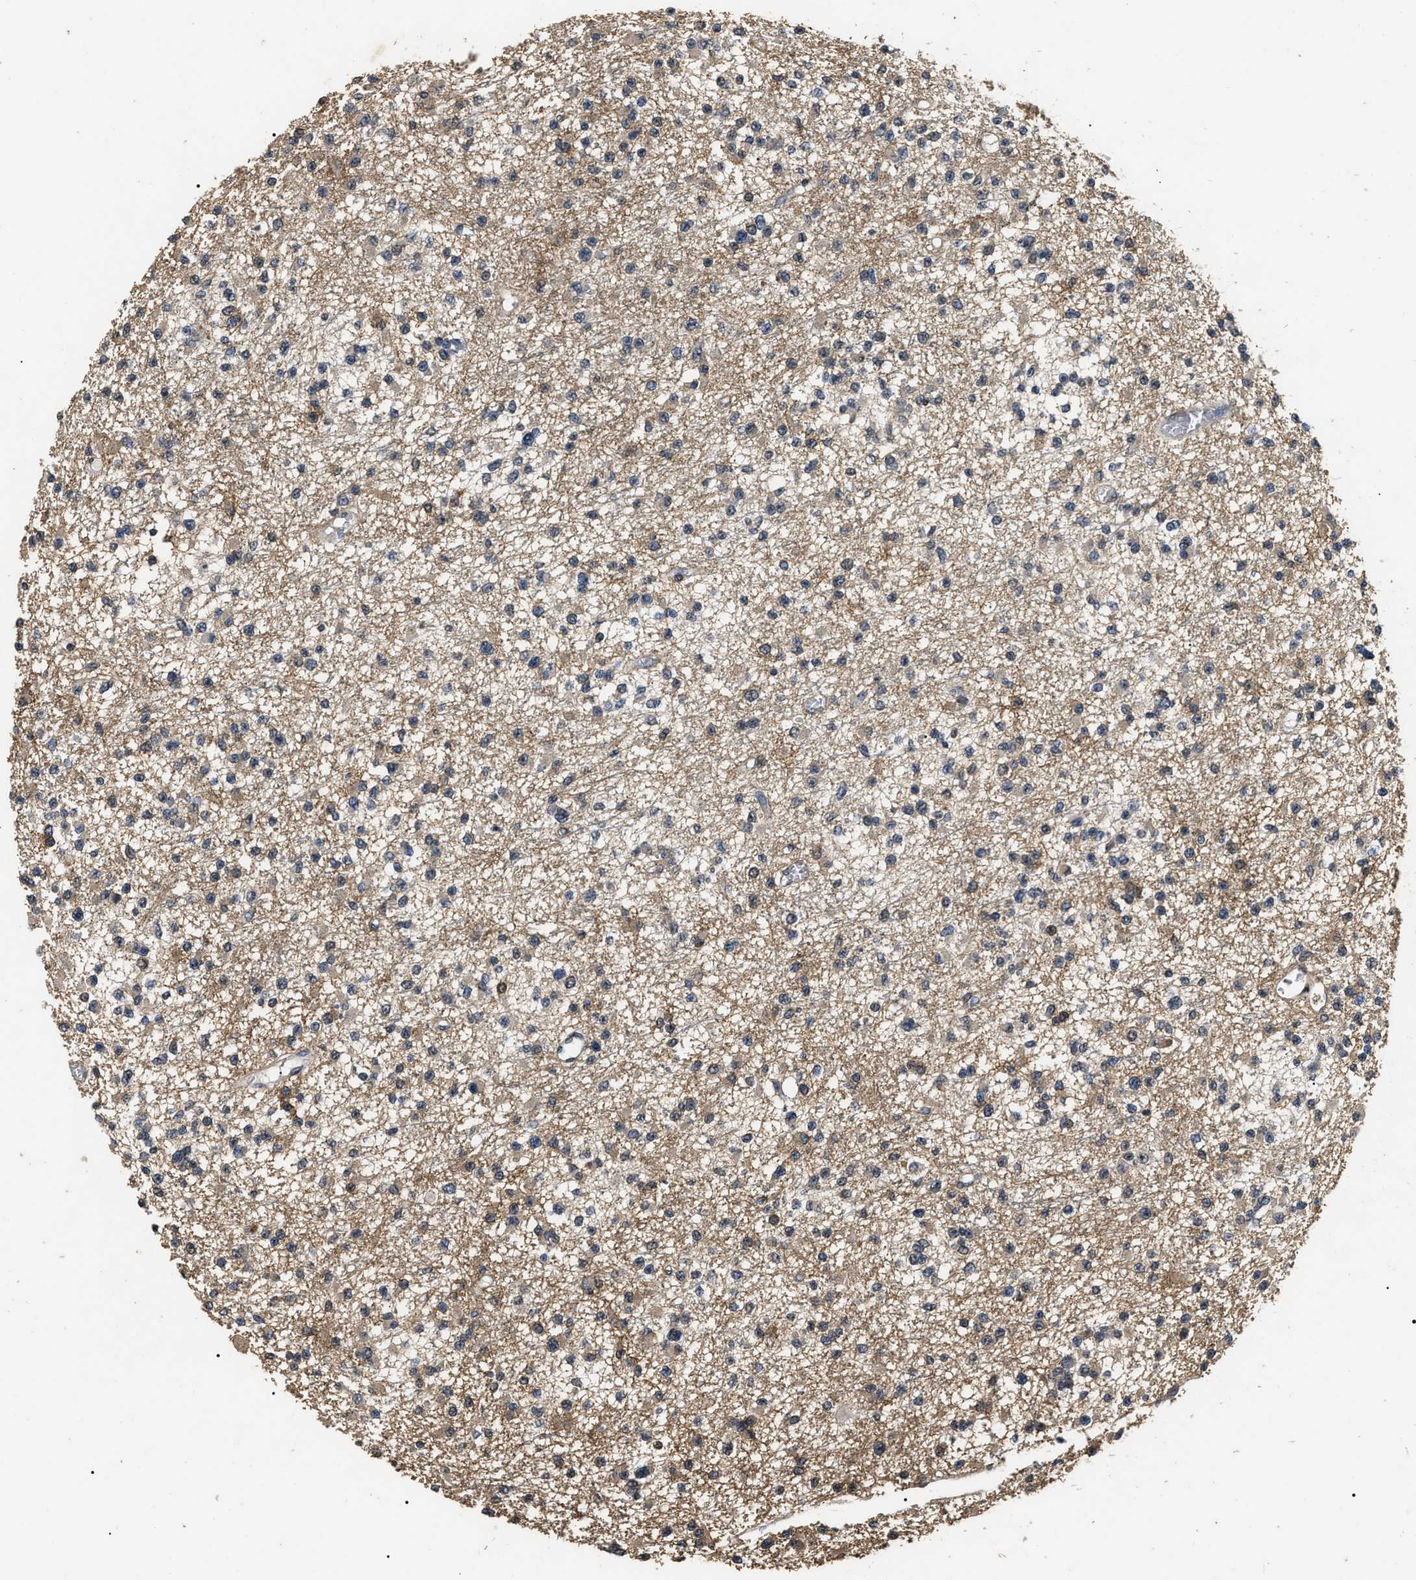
{"staining": {"intensity": "negative", "quantity": "none", "location": "none"}, "tissue": "glioma", "cell_type": "Tumor cells", "image_type": "cancer", "snomed": [{"axis": "morphology", "description": "Glioma, malignant, Low grade"}, {"axis": "topography", "description": "Brain"}], "caption": "DAB (3,3'-diaminobenzidine) immunohistochemical staining of malignant glioma (low-grade) displays no significant positivity in tumor cells. (Brightfield microscopy of DAB immunohistochemistry (IHC) at high magnification).", "gene": "ANP32E", "patient": {"sex": "female", "age": 22}}